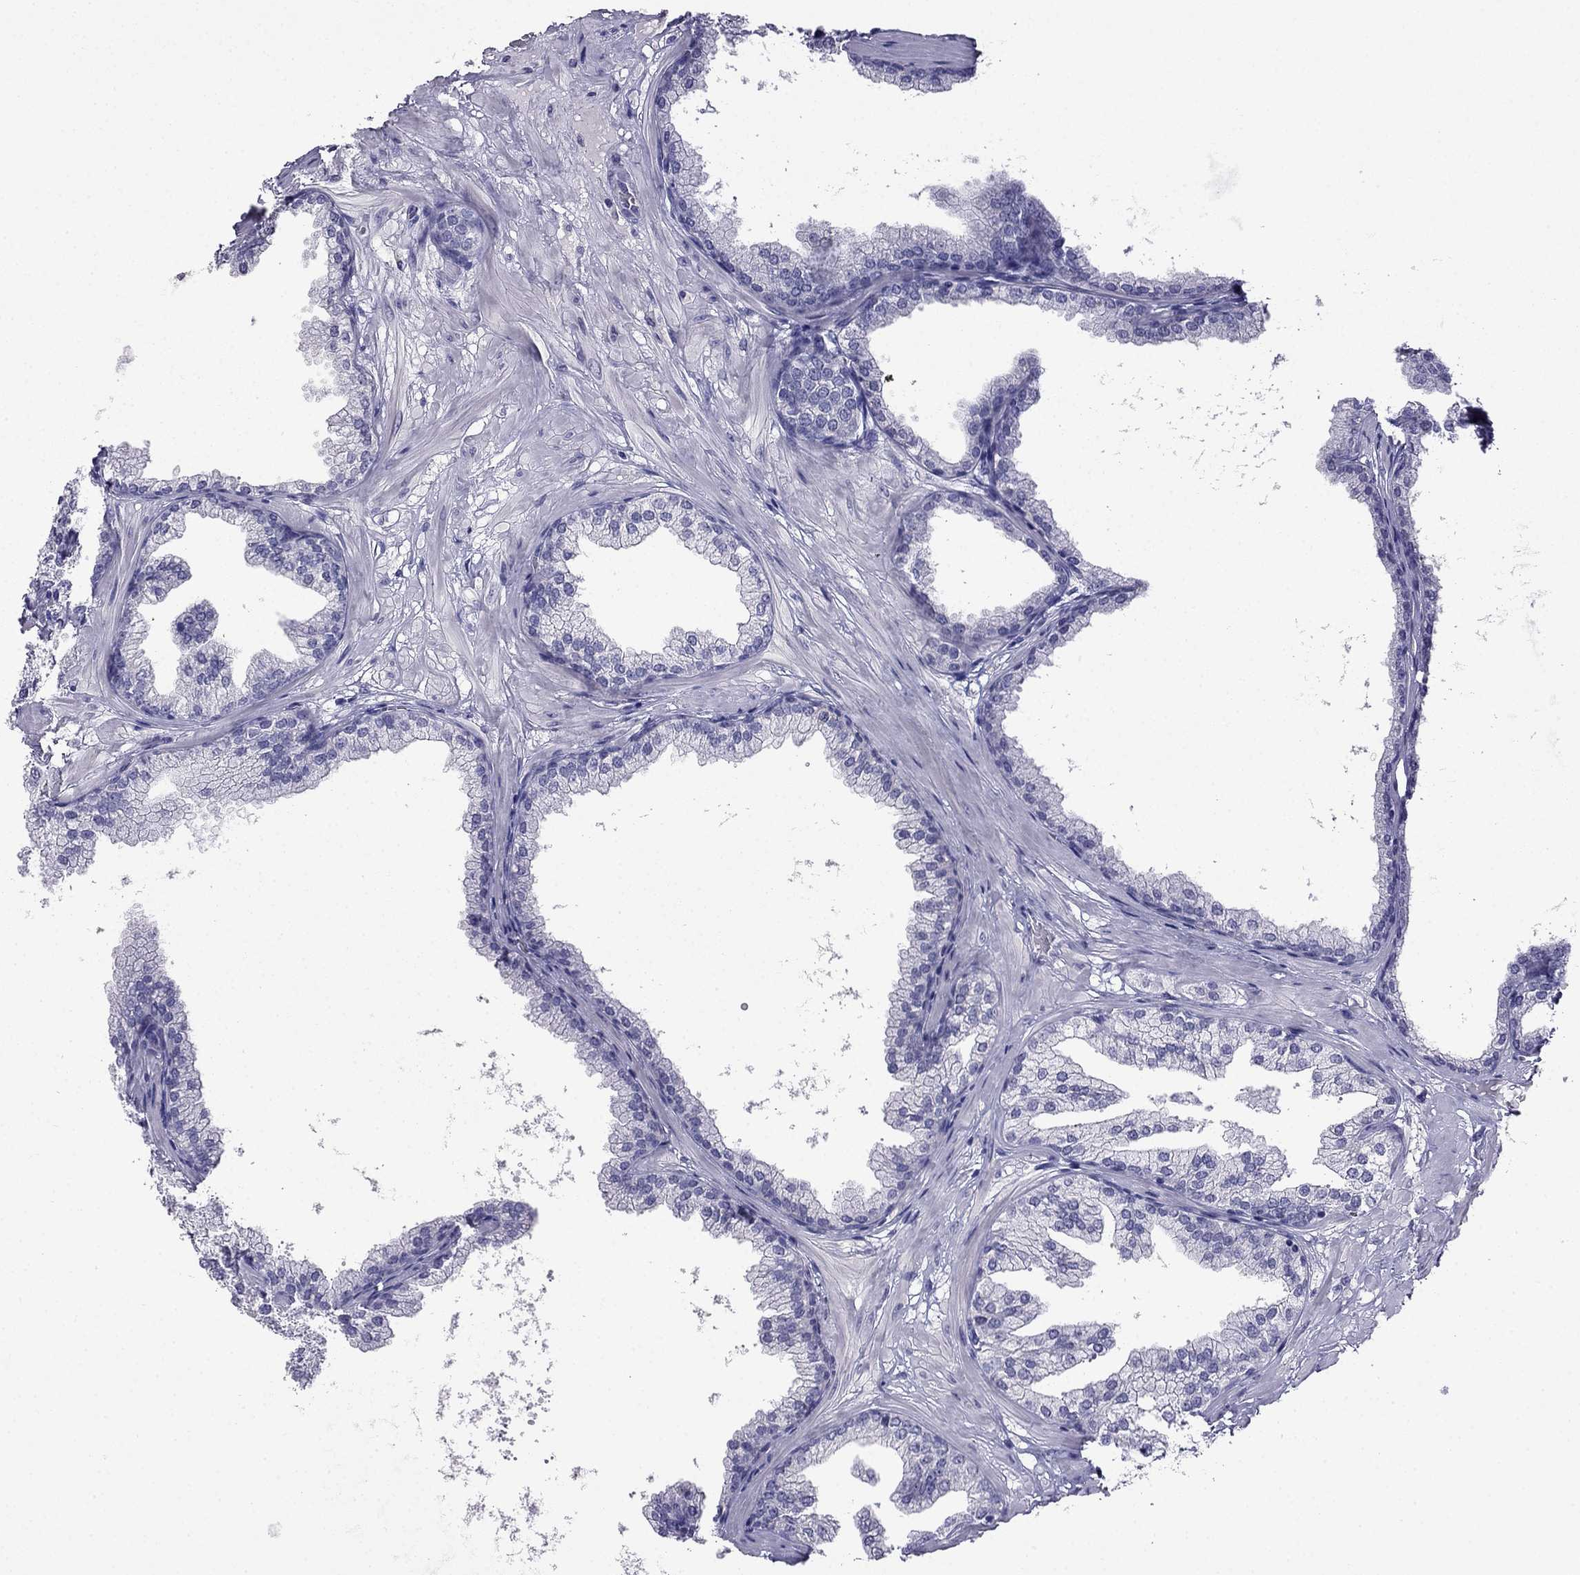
{"staining": {"intensity": "negative", "quantity": "none", "location": "none"}, "tissue": "prostate", "cell_type": "Glandular cells", "image_type": "normal", "snomed": [{"axis": "morphology", "description": "Normal tissue, NOS"}, {"axis": "topography", "description": "Prostate"}], "caption": "The image demonstrates no significant staining in glandular cells of prostate. (DAB immunohistochemistry, high magnification).", "gene": "SCNN1D", "patient": {"sex": "male", "age": 37}}